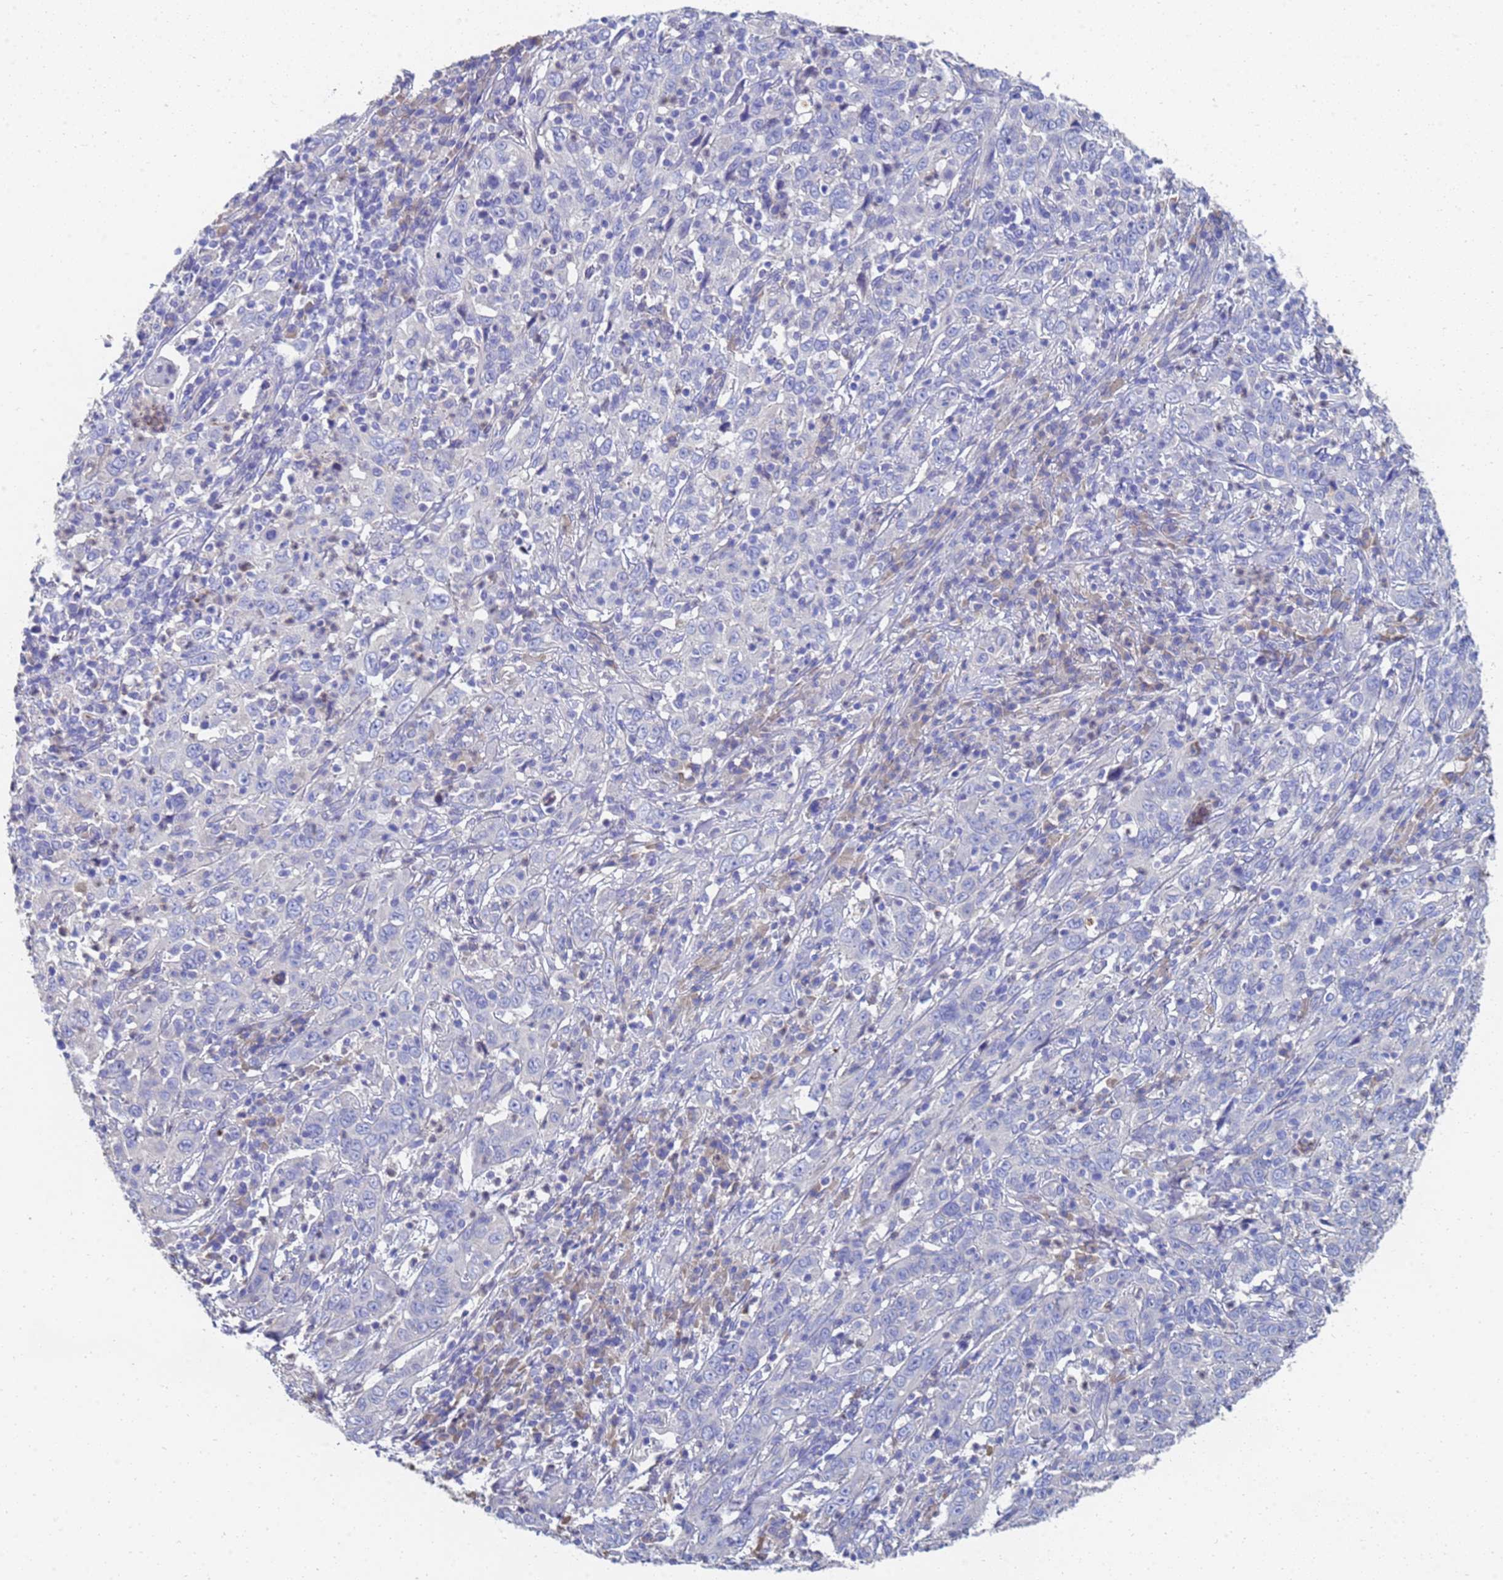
{"staining": {"intensity": "negative", "quantity": "none", "location": "none"}, "tissue": "cervical cancer", "cell_type": "Tumor cells", "image_type": "cancer", "snomed": [{"axis": "morphology", "description": "Squamous cell carcinoma, NOS"}, {"axis": "topography", "description": "Cervix"}], "caption": "Tumor cells are negative for brown protein staining in cervical cancer.", "gene": "LBX2", "patient": {"sex": "female", "age": 46}}